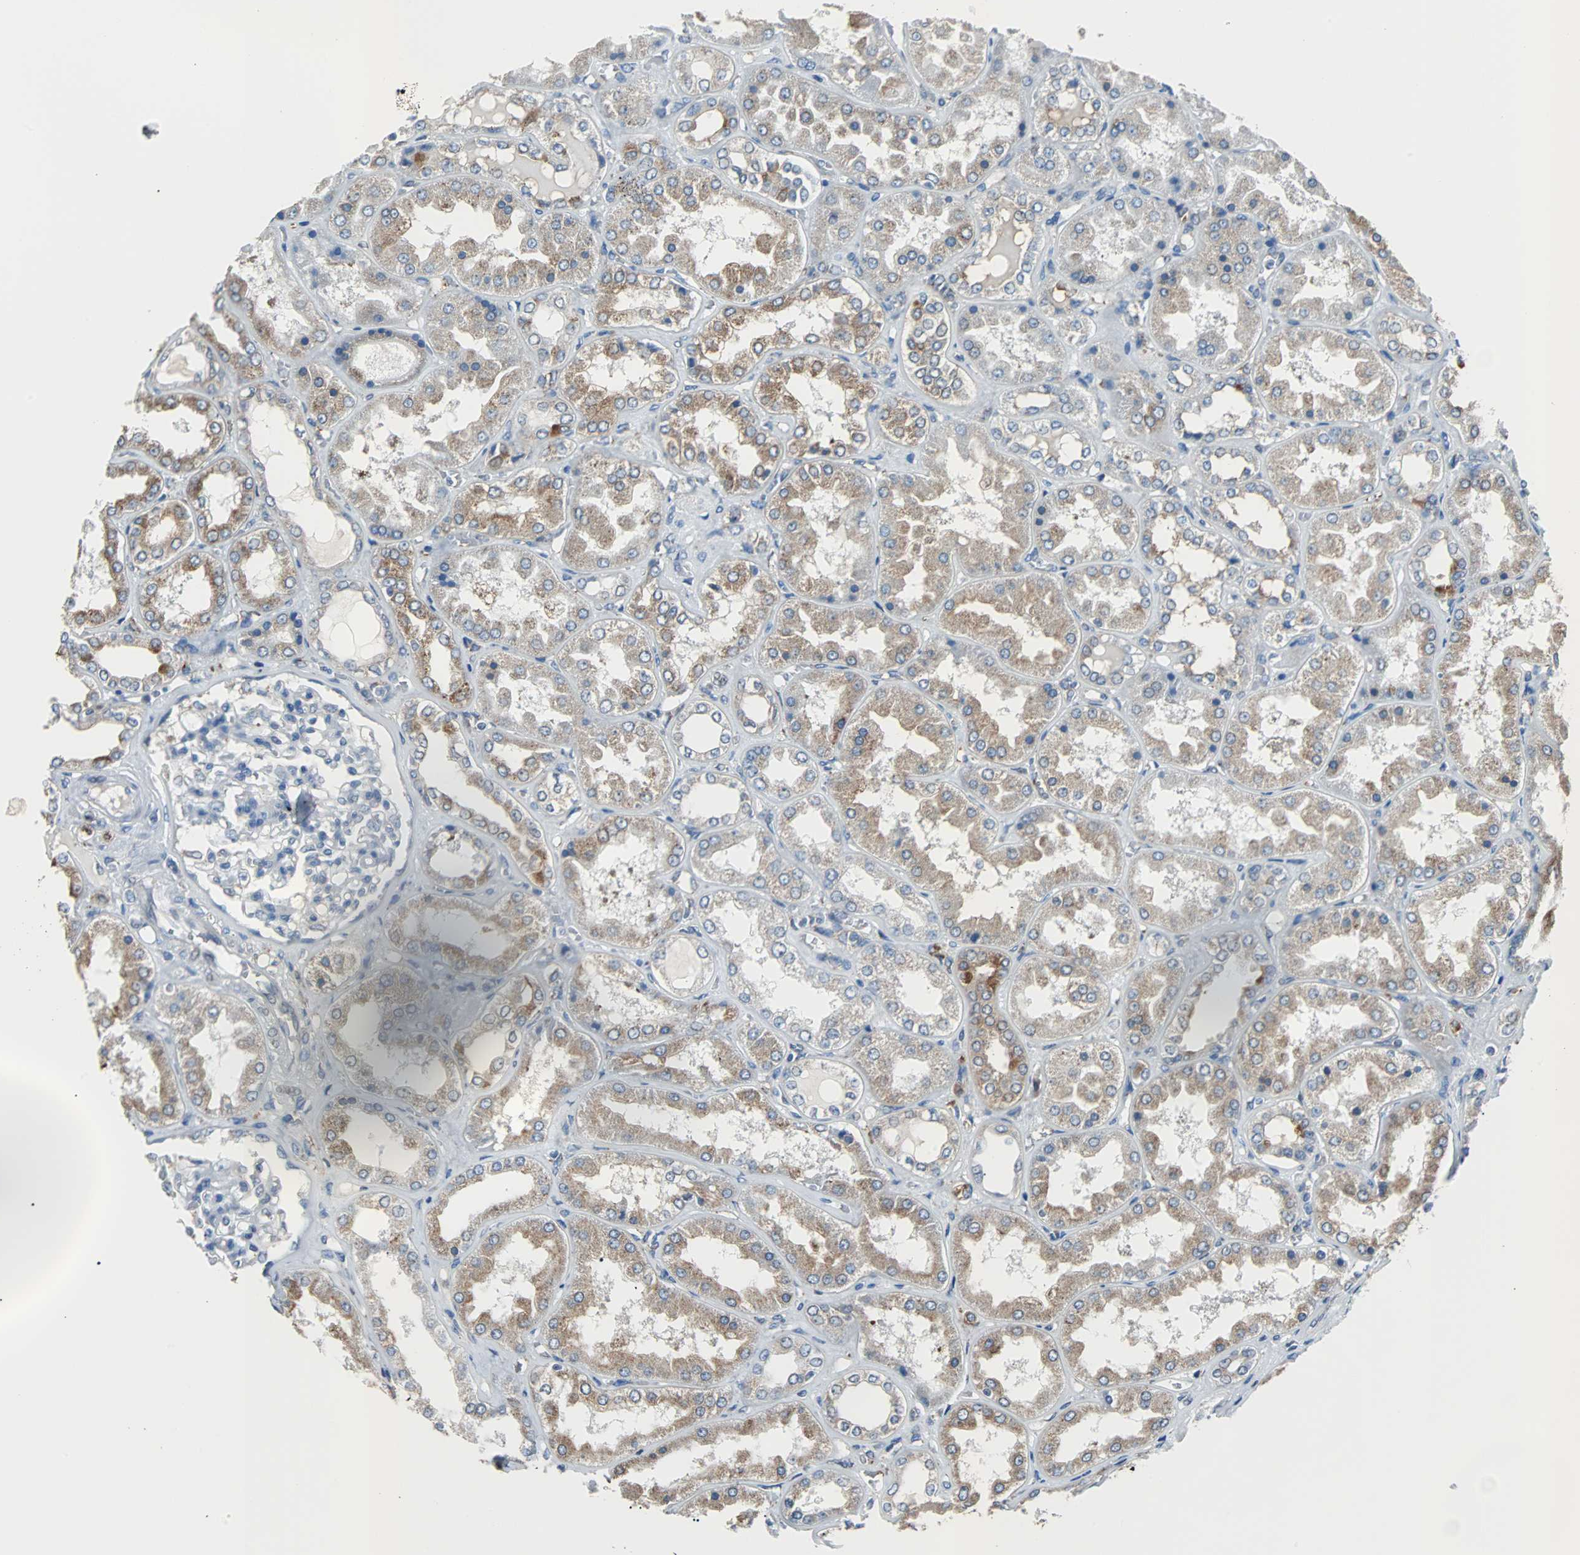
{"staining": {"intensity": "negative", "quantity": "none", "location": "none"}, "tissue": "kidney", "cell_type": "Cells in glomeruli", "image_type": "normal", "snomed": [{"axis": "morphology", "description": "Normal tissue, NOS"}, {"axis": "topography", "description": "Kidney"}], "caption": "A micrograph of kidney stained for a protein shows no brown staining in cells in glomeruli. Nuclei are stained in blue.", "gene": "PDIA4", "patient": {"sex": "female", "age": 56}}